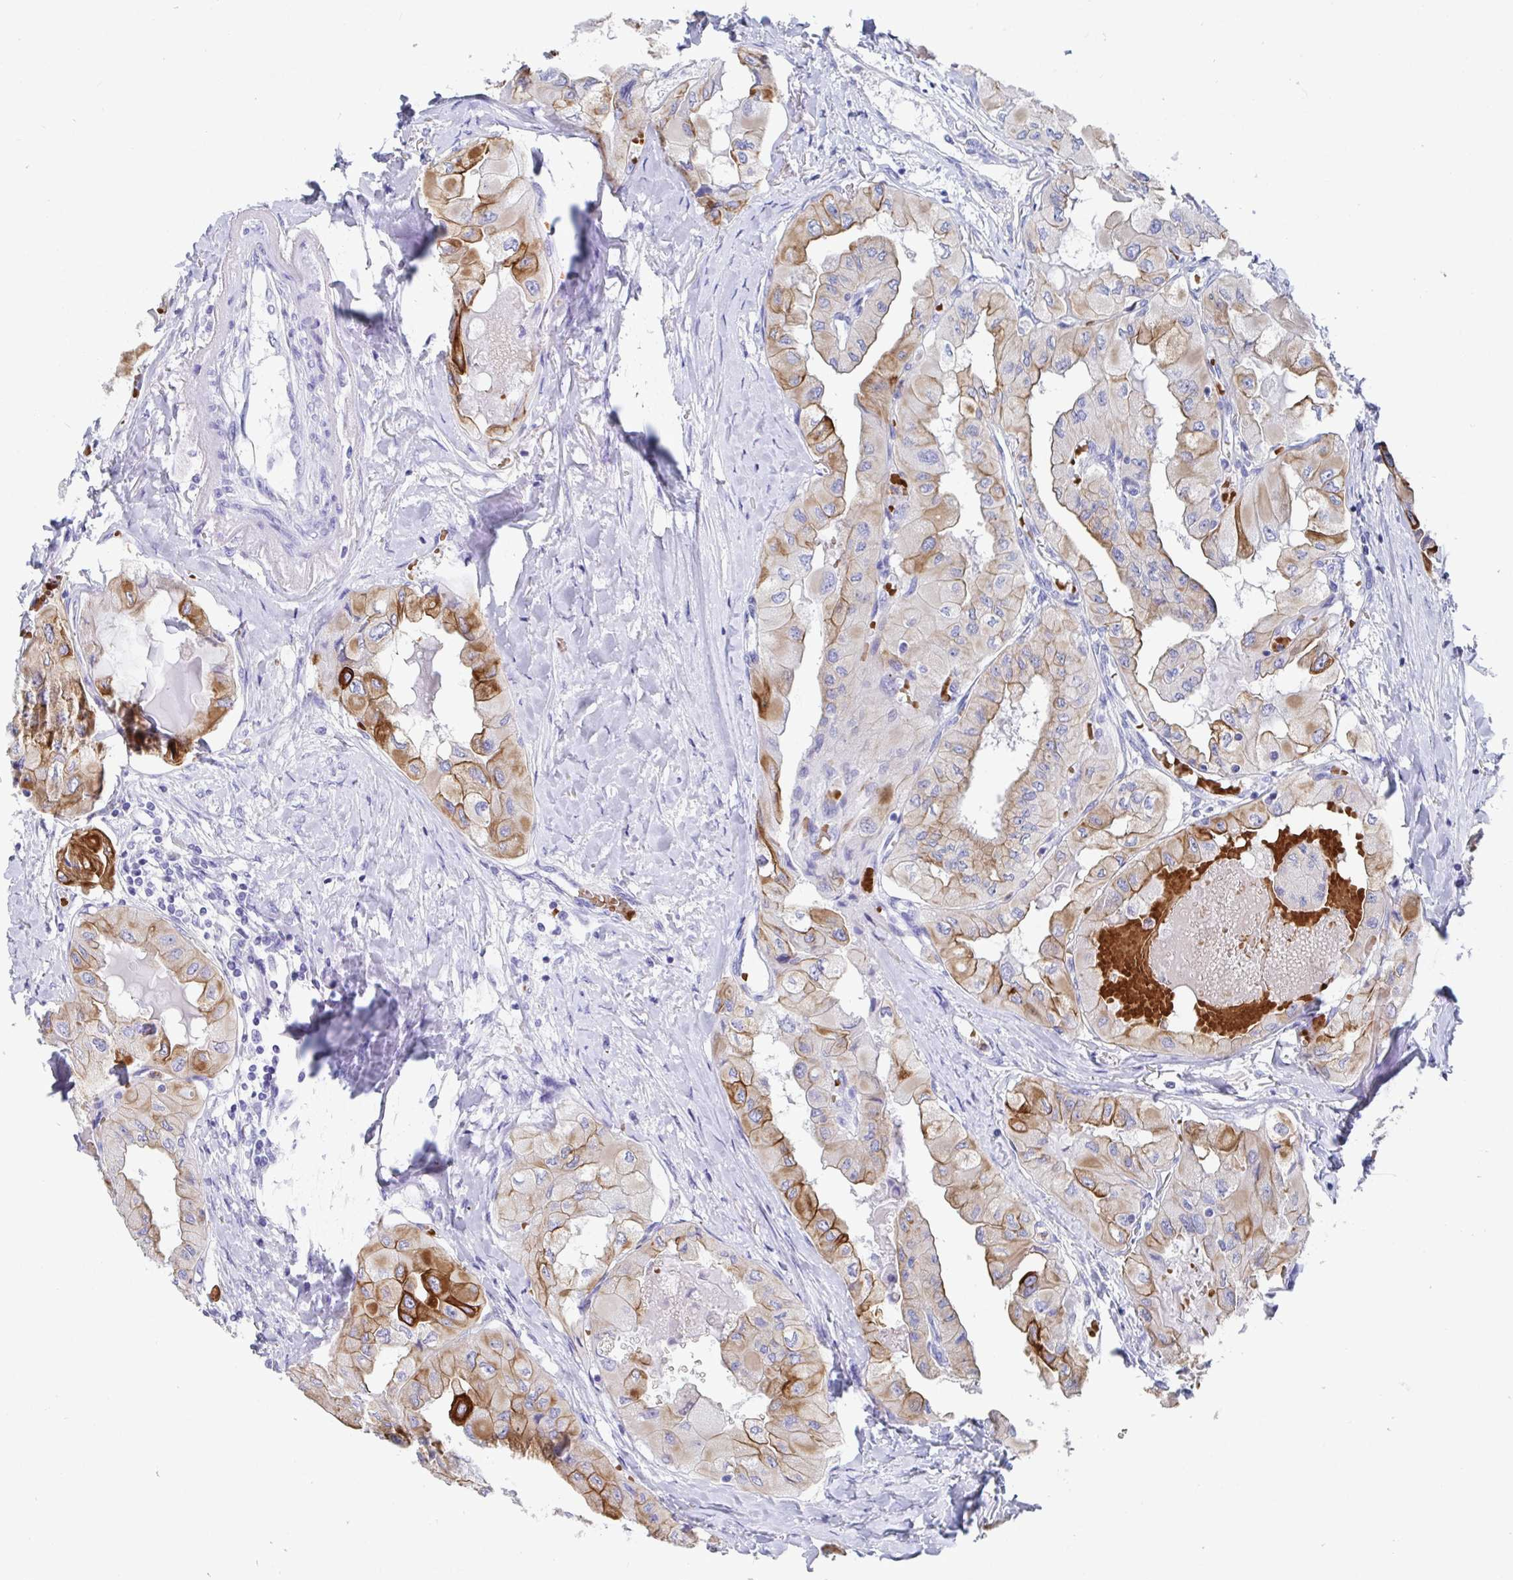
{"staining": {"intensity": "strong", "quantity": "<25%", "location": "cytoplasmic/membranous"}, "tissue": "thyroid cancer", "cell_type": "Tumor cells", "image_type": "cancer", "snomed": [{"axis": "morphology", "description": "Normal tissue, NOS"}, {"axis": "morphology", "description": "Papillary adenocarcinoma, NOS"}, {"axis": "topography", "description": "Thyroid gland"}], "caption": "Thyroid cancer stained with a brown dye displays strong cytoplasmic/membranous positive expression in approximately <25% of tumor cells.", "gene": "CLDN8", "patient": {"sex": "female", "age": 59}}